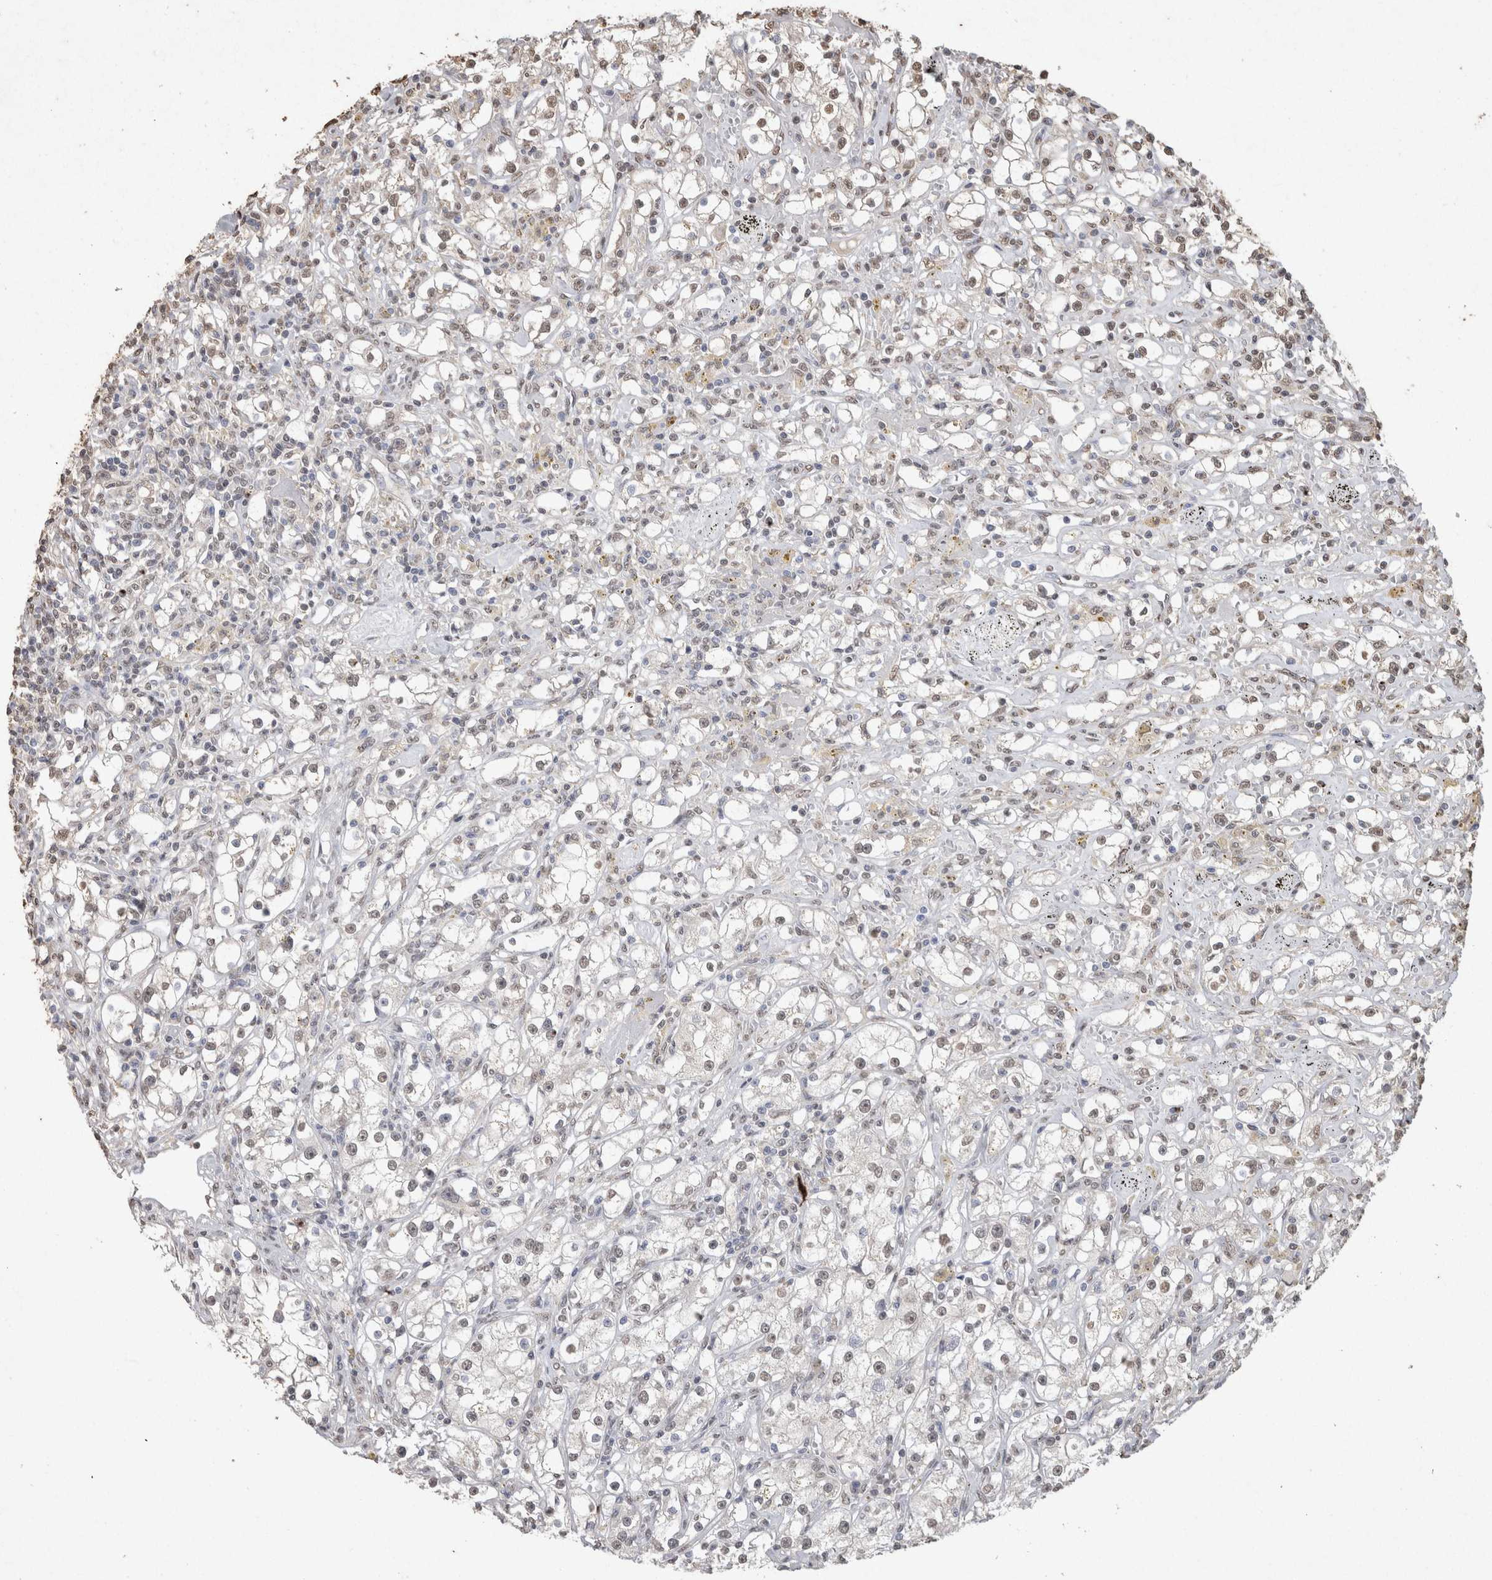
{"staining": {"intensity": "weak", "quantity": "<25%", "location": "nuclear"}, "tissue": "renal cancer", "cell_type": "Tumor cells", "image_type": "cancer", "snomed": [{"axis": "morphology", "description": "Adenocarcinoma, NOS"}, {"axis": "topography", "description": "Kidney"}], "caption": "Protein analysis of renal cancer (adenocarcinoma) displays no significant positivity in tumor cells.", "gene": "MLX", "patient": {"sex": "male", "age": 56}}